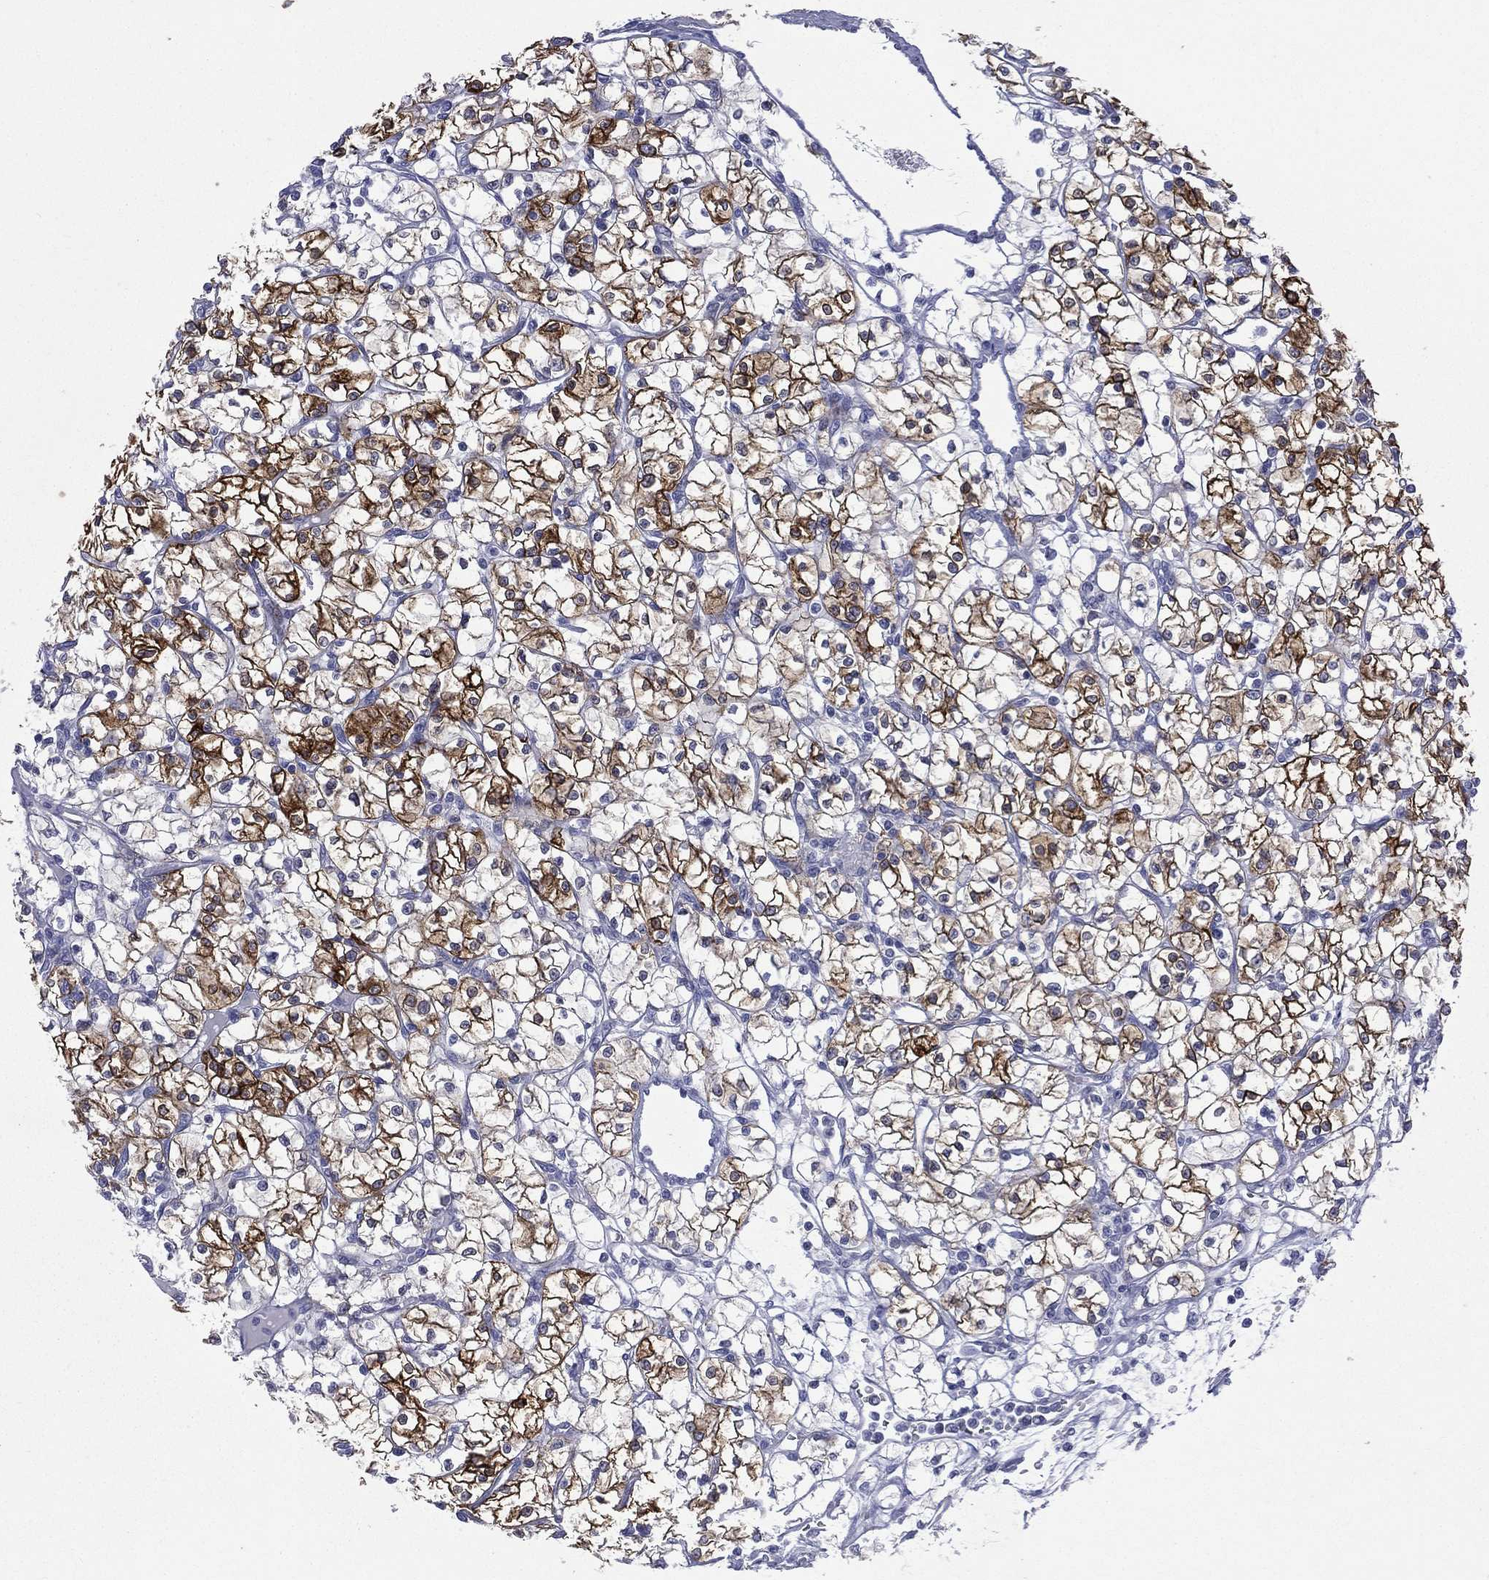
{"staining": {"intensity": "strong", "quantity": "25%-75%", "location": "cytoplasmic/membranous"}, "tissue": "renal cancer", "cell_type": "Tumor cells", "image_type": "cancer", "snomed": [{"axis": "morphology", "description": "Adenocarcinoma, NOS"}, {"axis": "topography", "description": "Kidney"}], "caption": "A brown stain labels strong cytoplasmic/membranous staining of a protein in adenocarcinoma (renal) tumor cells. The staining was performed using DAB, with brown indicating positive protein expression. Nuclei are stained blue with hematoxylin.", "gene": "CES2", "patient": {"sex": "female", "age": 64}}